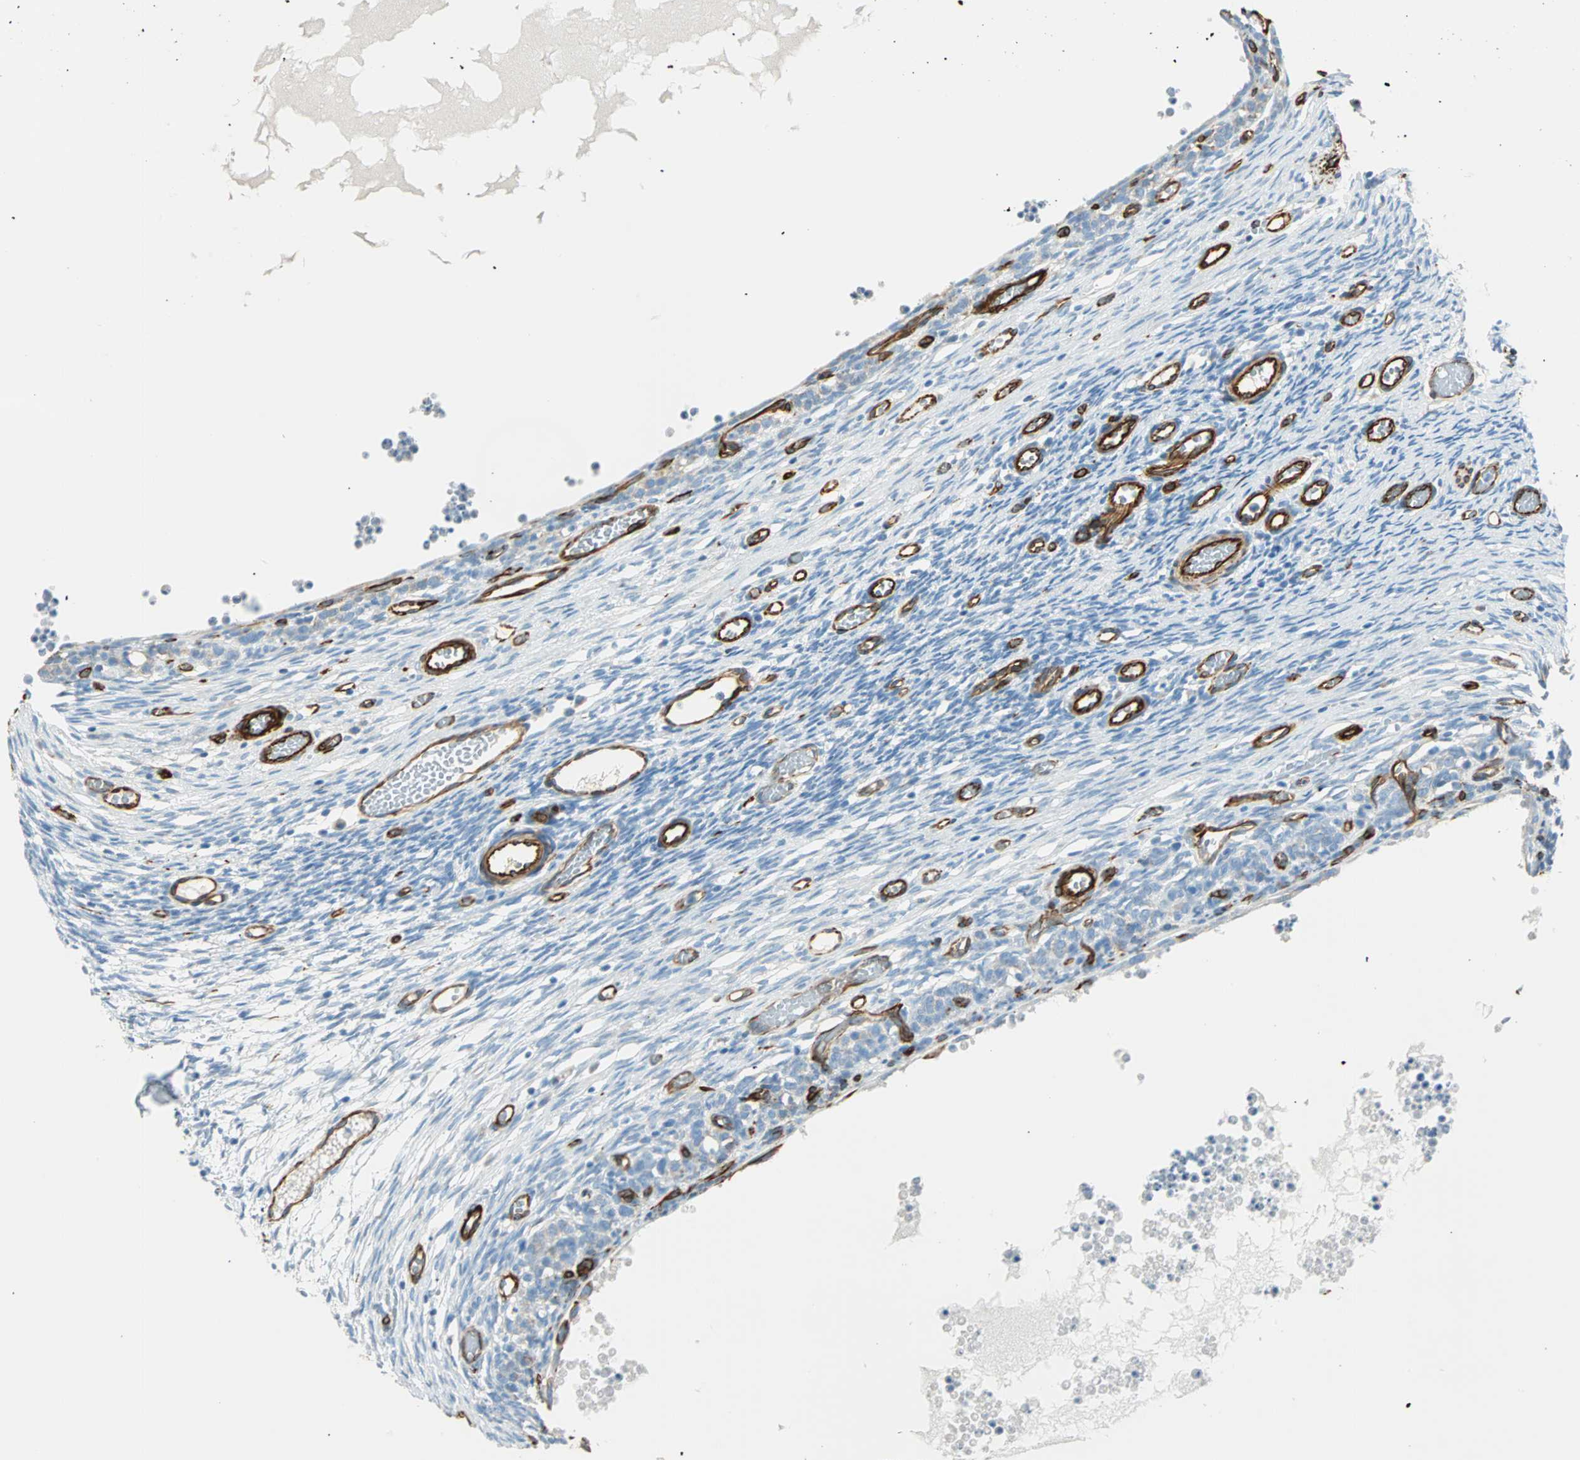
{"staining": {"intensity": "negative", "quantity": "none", "location": "none"}, "tissue": "ovary", "cell_type": "Ovarian stroma cells", "image_type": "normal", "snomed": [{"axis": "morphology", "description": "Normal tissue, NOS"}, {"axis": "topography", "description": "Ovary"}], "caption": "This micrograph is of normal ovary stained with immunohistochemistry (IHC) to label a protein in brown with the nuclei are counter-stained blue. There is no positivity in ovarian stroma cells.", "gene": "NES", "patient": {"sex": "female", "age": 35}}